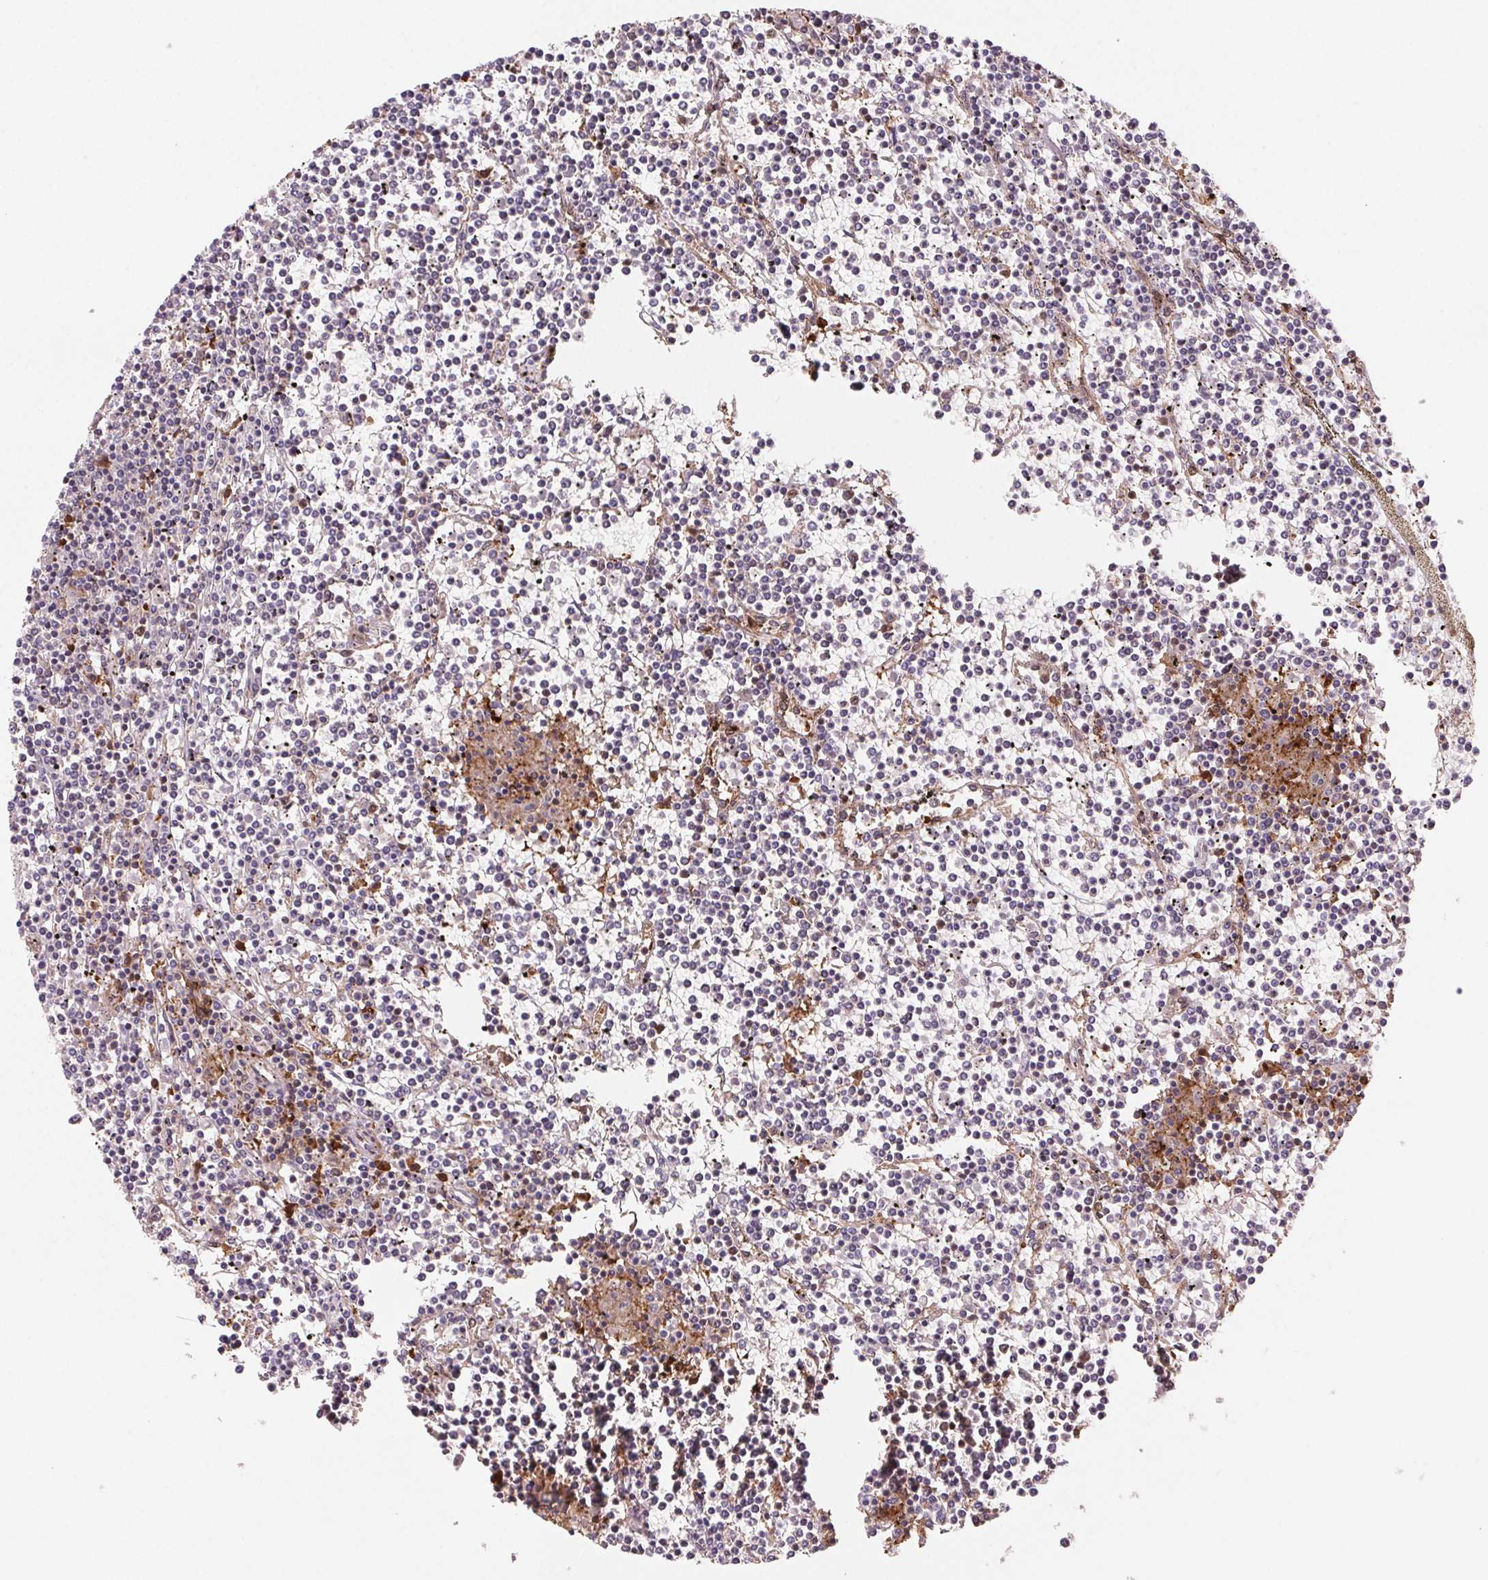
{"staining": {"intensity": "negative", "quantity": "none", "location": "none"}, "tissue": "lymphoma", "cell_type": "Tumor cells", "image_type": "cancer", "snomed": [{"axis": "morphology", "description": "Malignant lymphoma, non-Hodgkin's type, Low grade"}, {"axis": "topography", "description": "Spleen"}], "caption": "Malignant lymphoma, non-Hodgkin's type (low-grade) was stained to show a protein in brown. There is no significant staining in tumor cells.", "gene": "GBP1", "patient": {"sex": "female", "age": 19}}